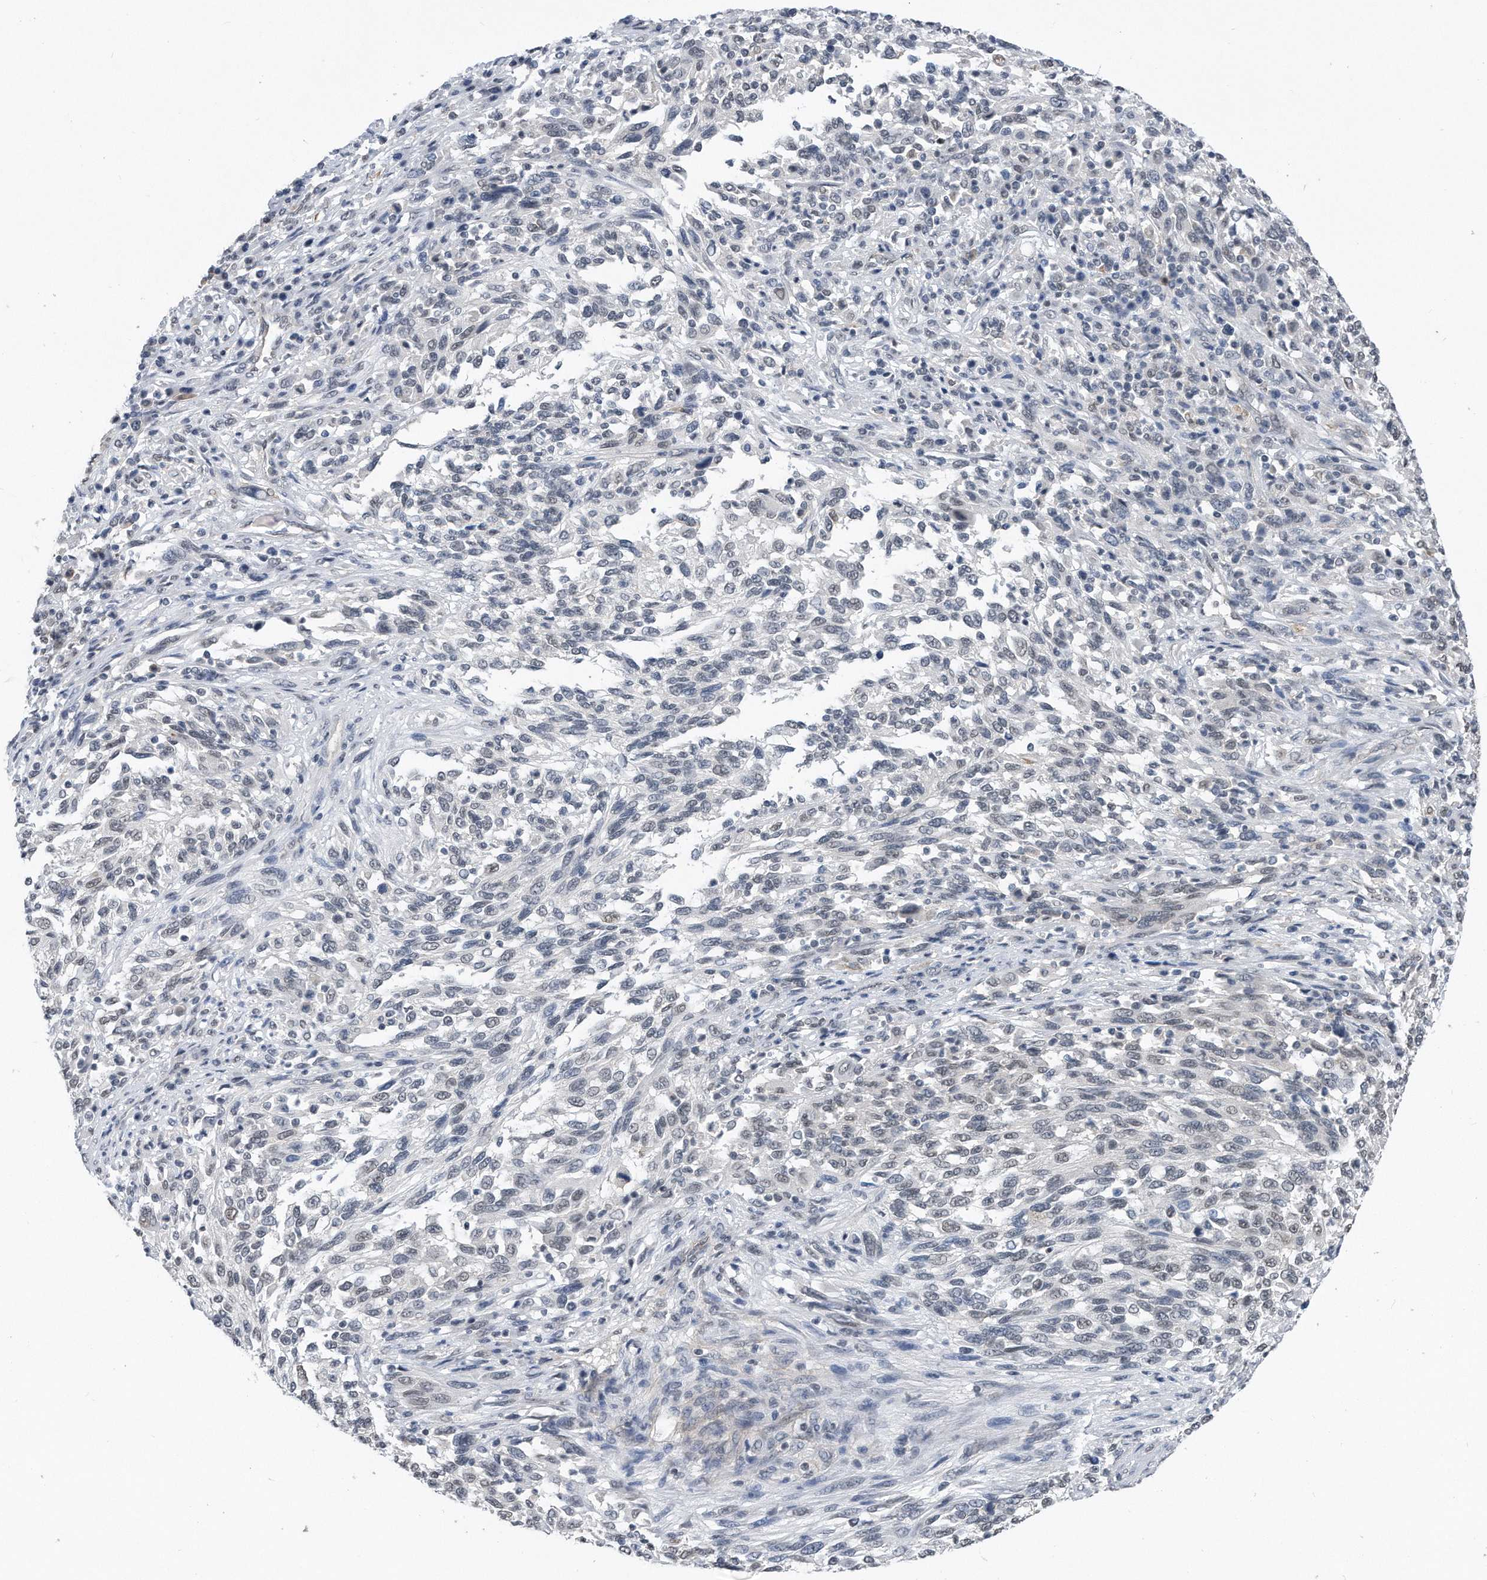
{"staining": {"intensity": "negative", "quantity": "none", "location": "none"}, "tissue": "melanoma", "cell_type": "Tumor cells", "image_type": "cancer", "snomed": [{"axis": "morphology", "description": "Malignant melanoma, Metastatic site"}, {"axis": "topography", "description": "Lymph node"}], "caption": "Immunohistochemical staining of human malignant melanoma (metastatic site) displays no significant staining in tumor cells.", "gene": "TP53INP1", "patient": {"sex": "male", "age": 61}}